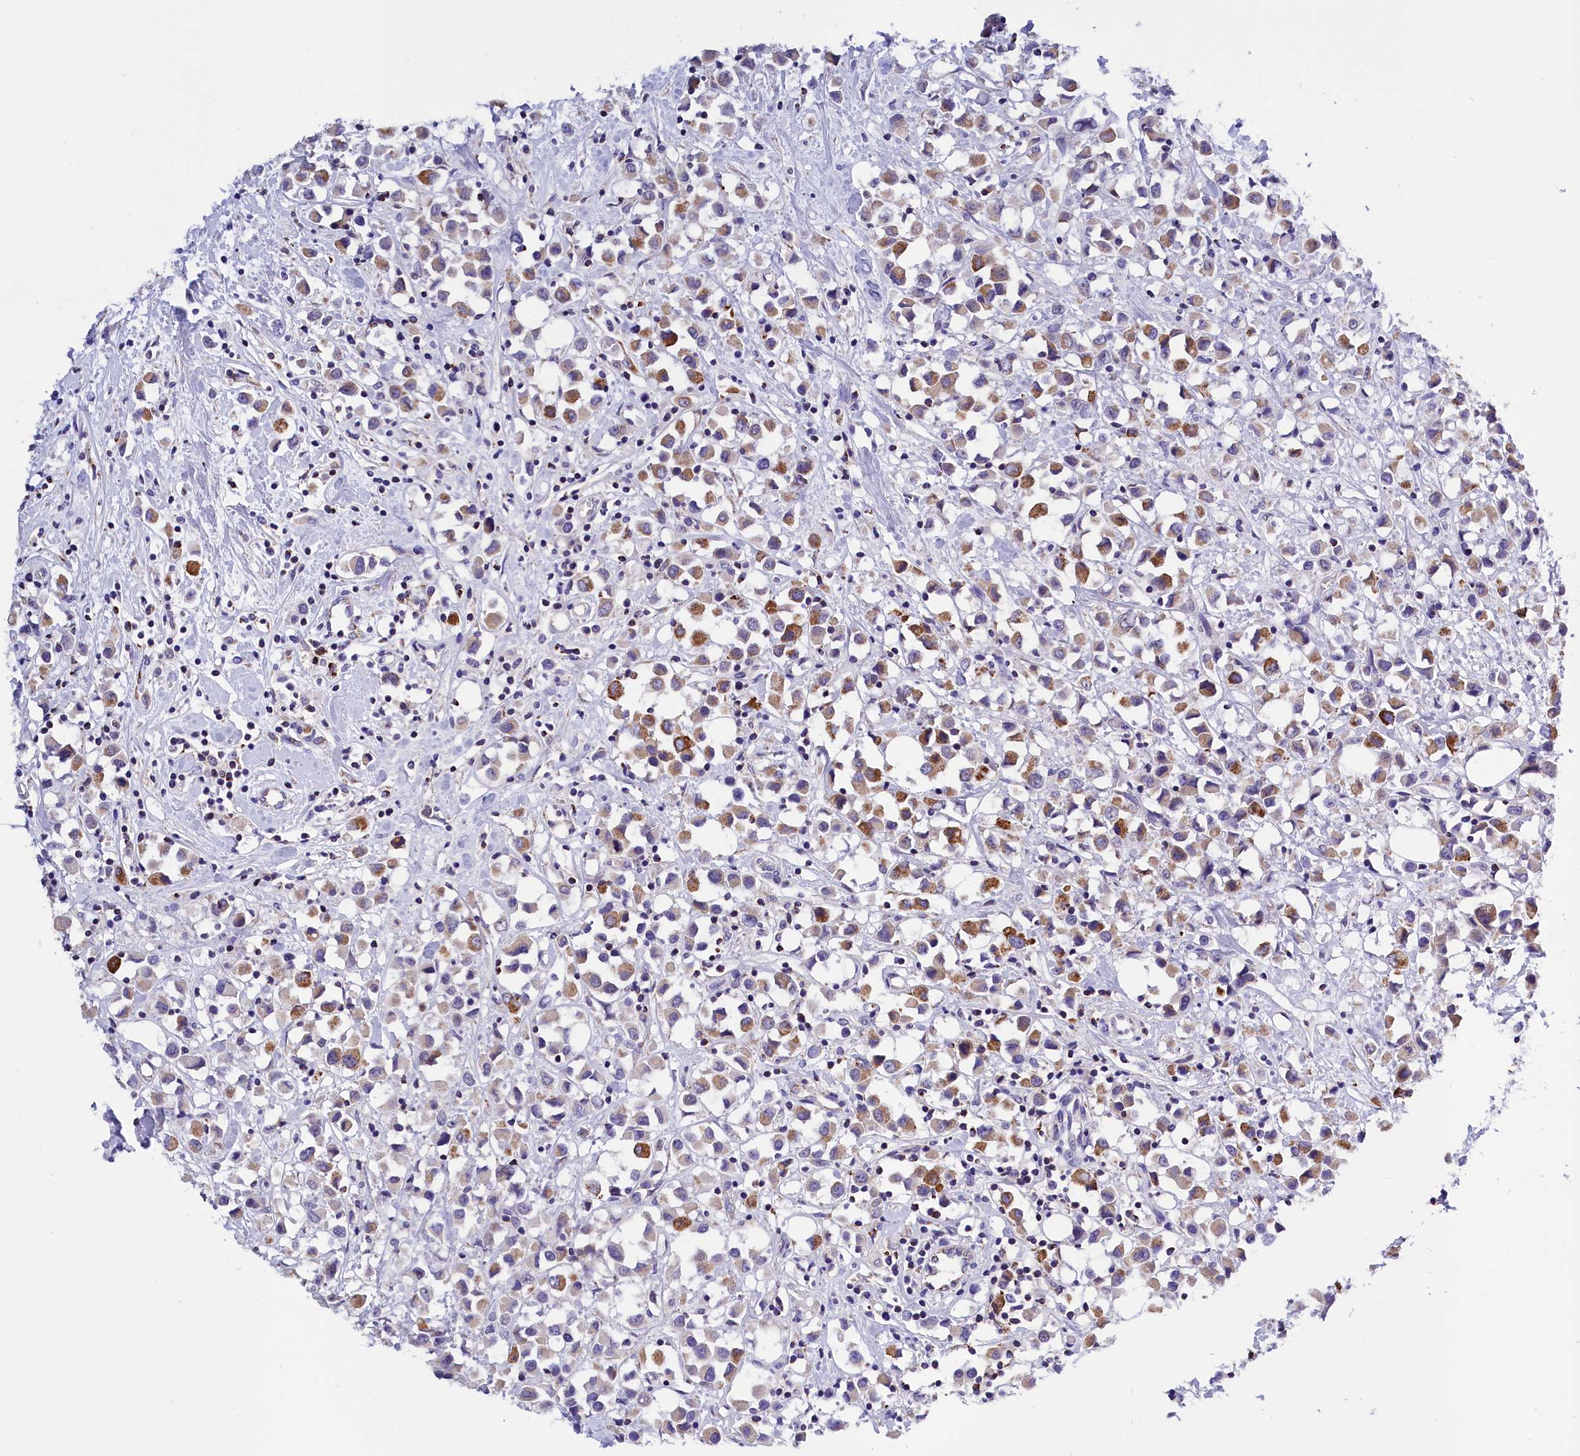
{"staining": {"intensity": "moderate", "quantity": "25%-75%", "location": "cytoplasmic/membranous"}, "tissue": "breast cancer", "cell_type": "Tumor cells", "image_type": "cancer", "snomed": [{"axis": "morphology", "description": "Duct carcinoma"}, {"axis": "topography", "description": "Breast"}], "caption": "A high-resolution image shows immunohistochemistry staining of breast infiltrating ductal carcinoma, which shows moderate cytoplasmic/membranous positivity in approximately 25%-75% of tumor cells.", "gene": "ABAT", "patient": {"sex": "female", "age": 61}}